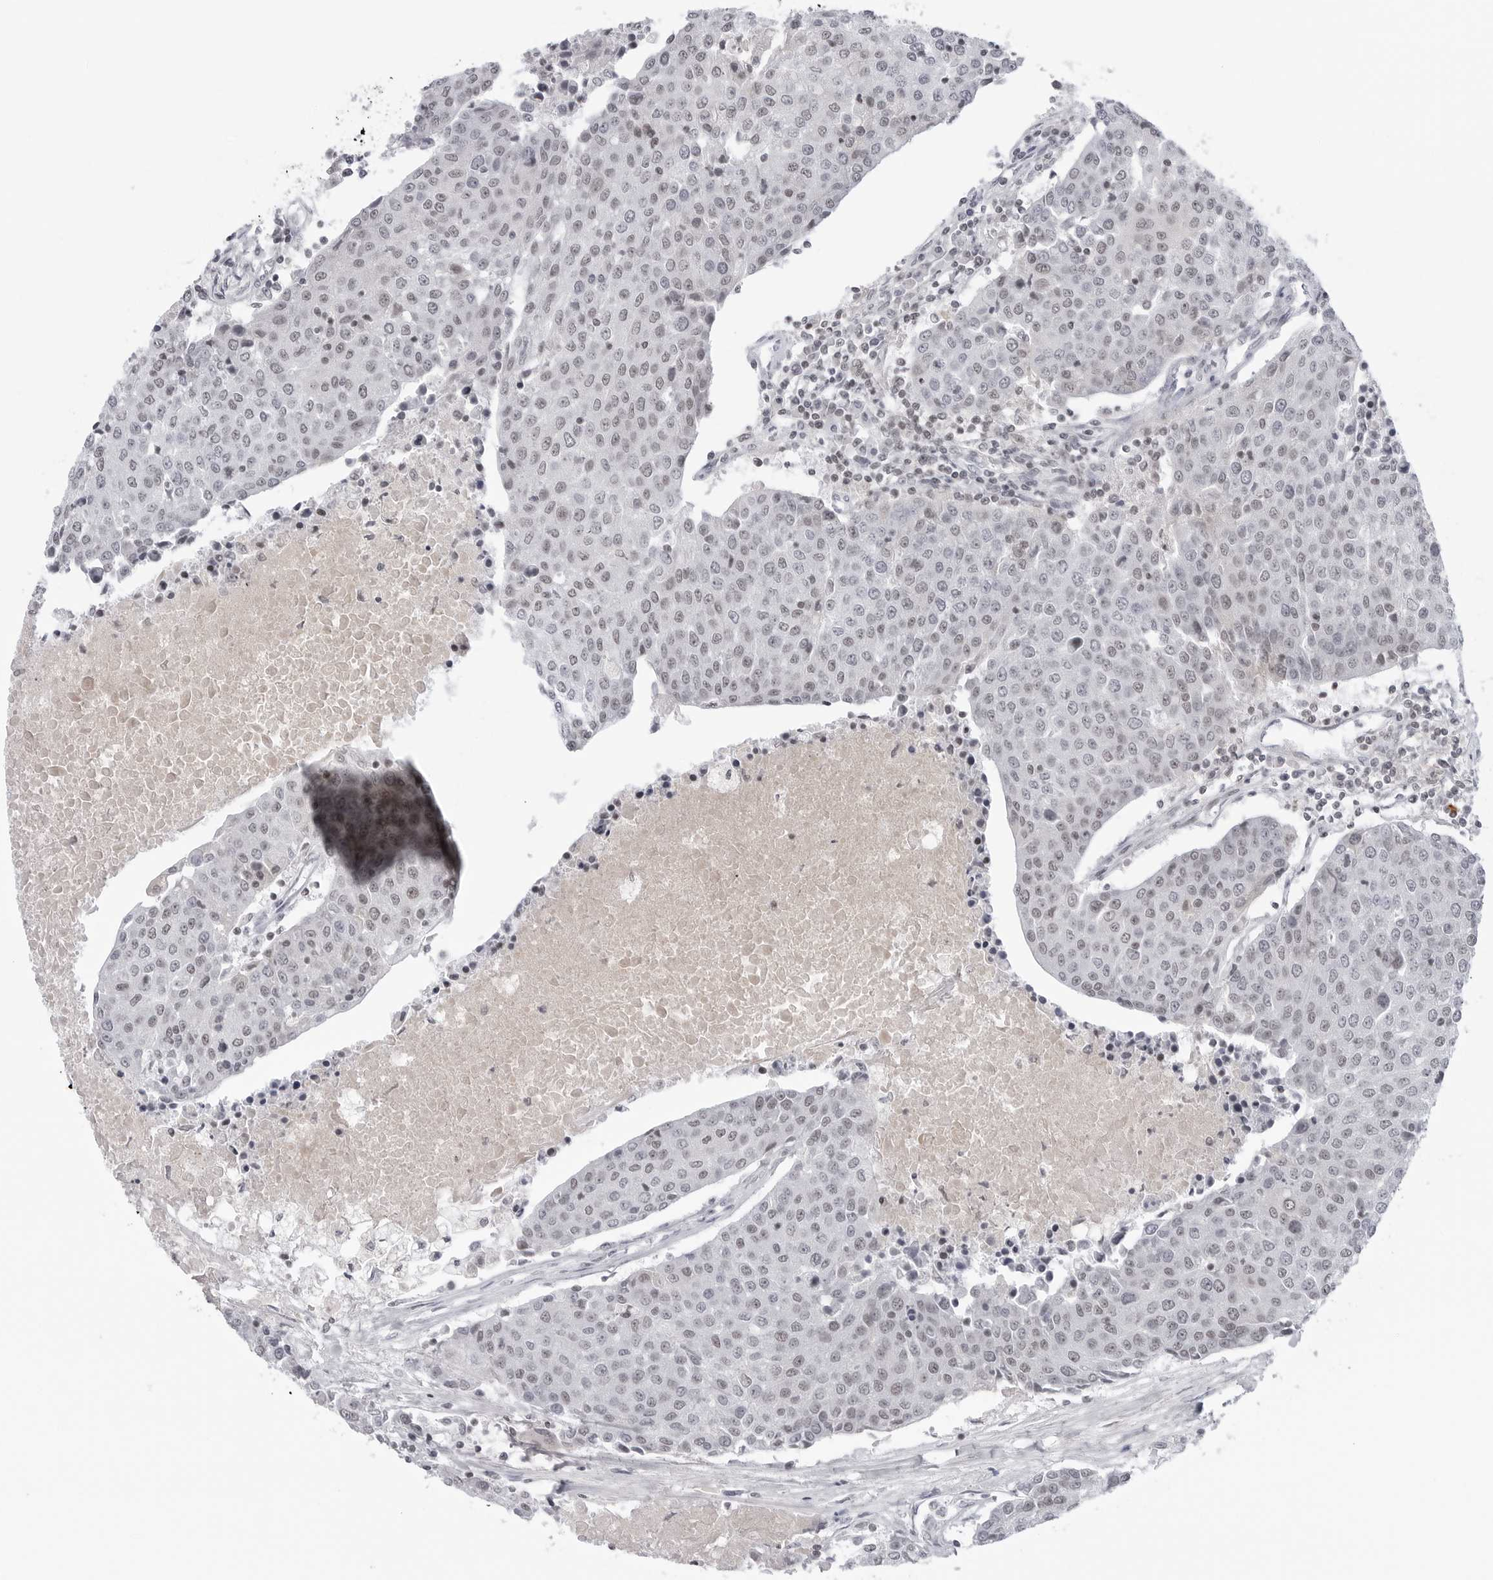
{"staining": {"intensity": "negative", "quantity": "none", "location": "none"}, "tissue": "urothelial cancer", "cell_type": "Tumor cells", "image_type": "cancer", "snomed": [{"axis": "morphology", "description": "Urothelial carcinoma, High grade"}, {"axis": "topography", "description": "Urinary bladder"}], "caption": "High power microscopy image of an IHC histopathology image of urothelial carcinoma (high-grade), revealing no significant positivity in tumor cells.", "gene": "TRIM66", "patient": {"sex": "female", "age": 85}}